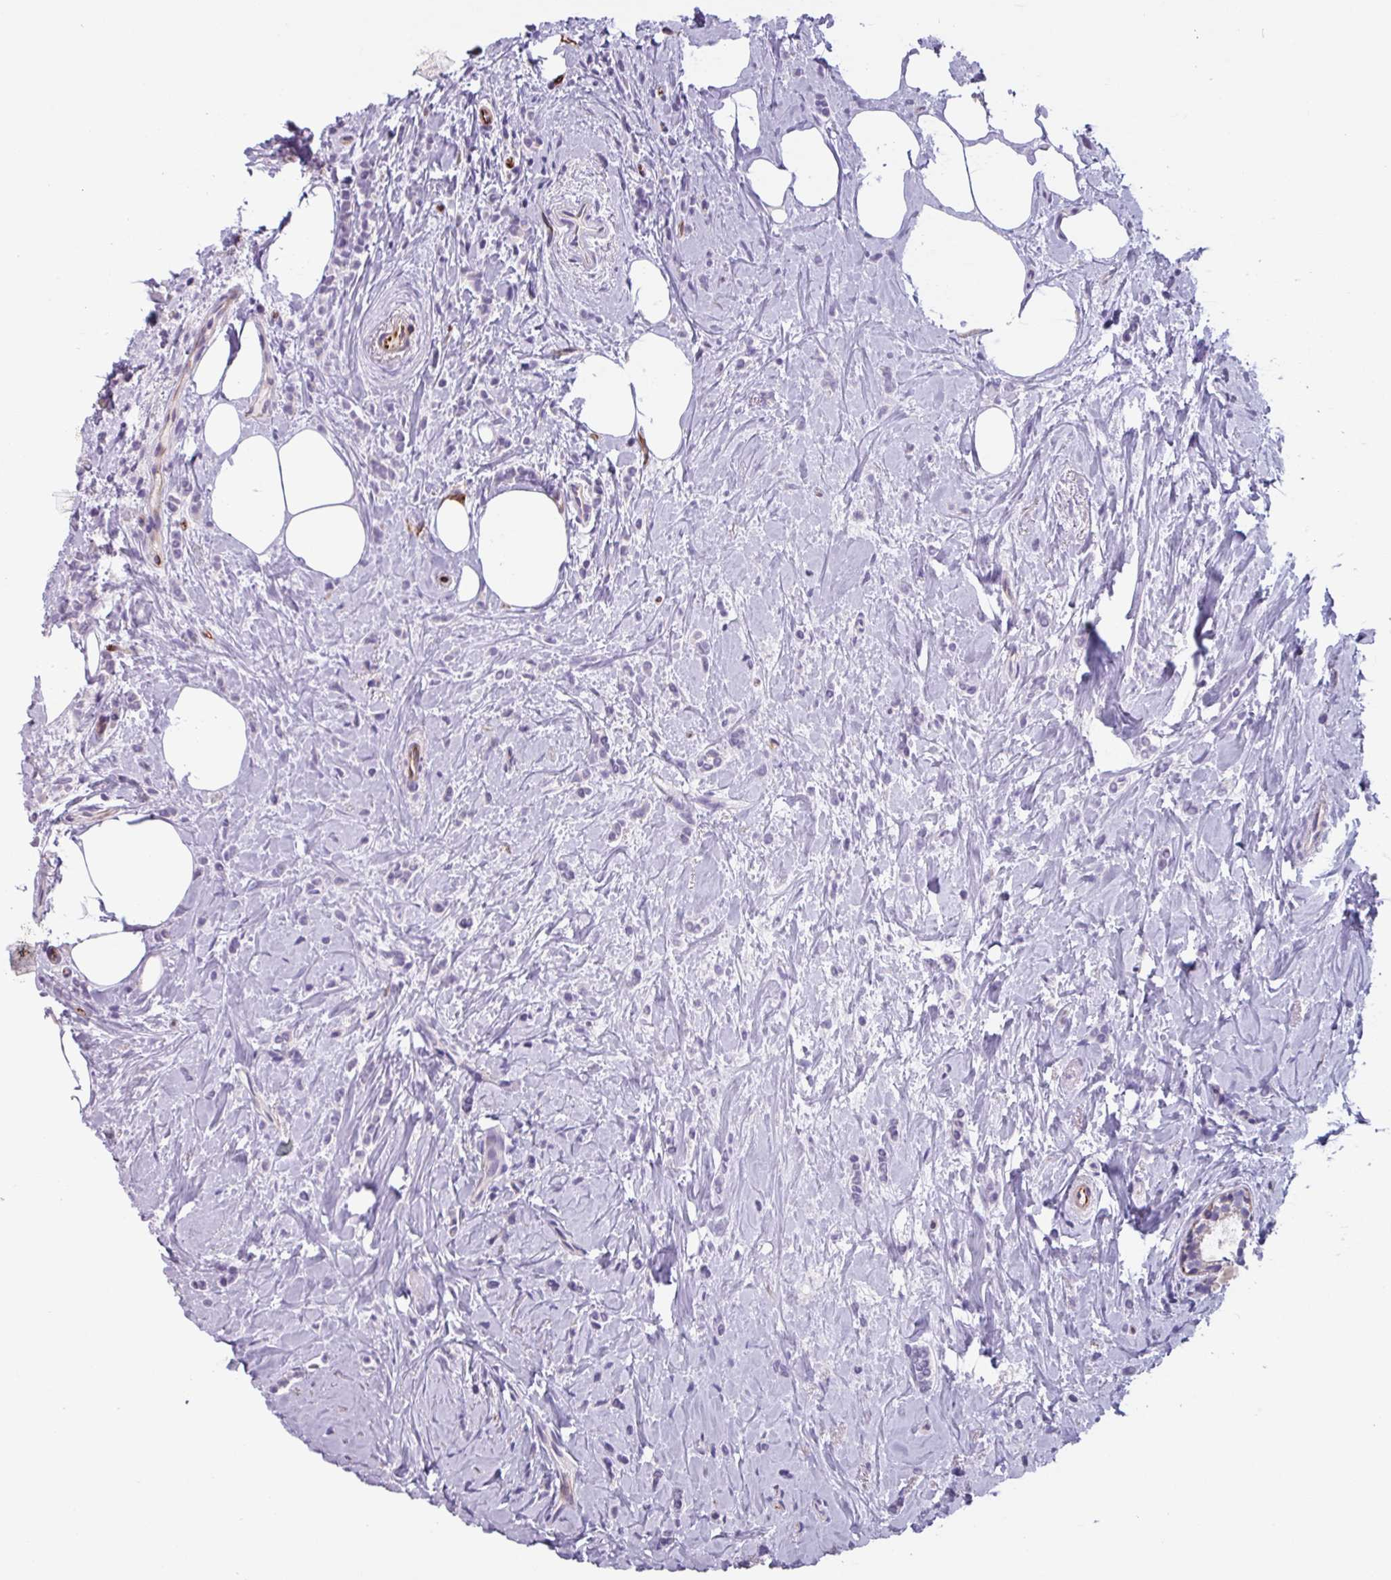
{"staining": {"intensity": "negative", "quantity": "none", "location": "none"}, "tissue": "breast cancer", "cell_type": "Tumor cells", "image_type": "cancer", "snomed": [{"axis": "morphology", "description": "Lobular carcinoma"}, {"axis": "topography", "description": "Breast"}], "caption": "High magnification brightfield microscopy of breast cancer (lobular carcinoma) stained with DAB (brown) and counterstained with hematoxylin (blue): tumor cells show no significant staining.", "gene": "BTD", "patient": {"sex": "female", "age": 84}}